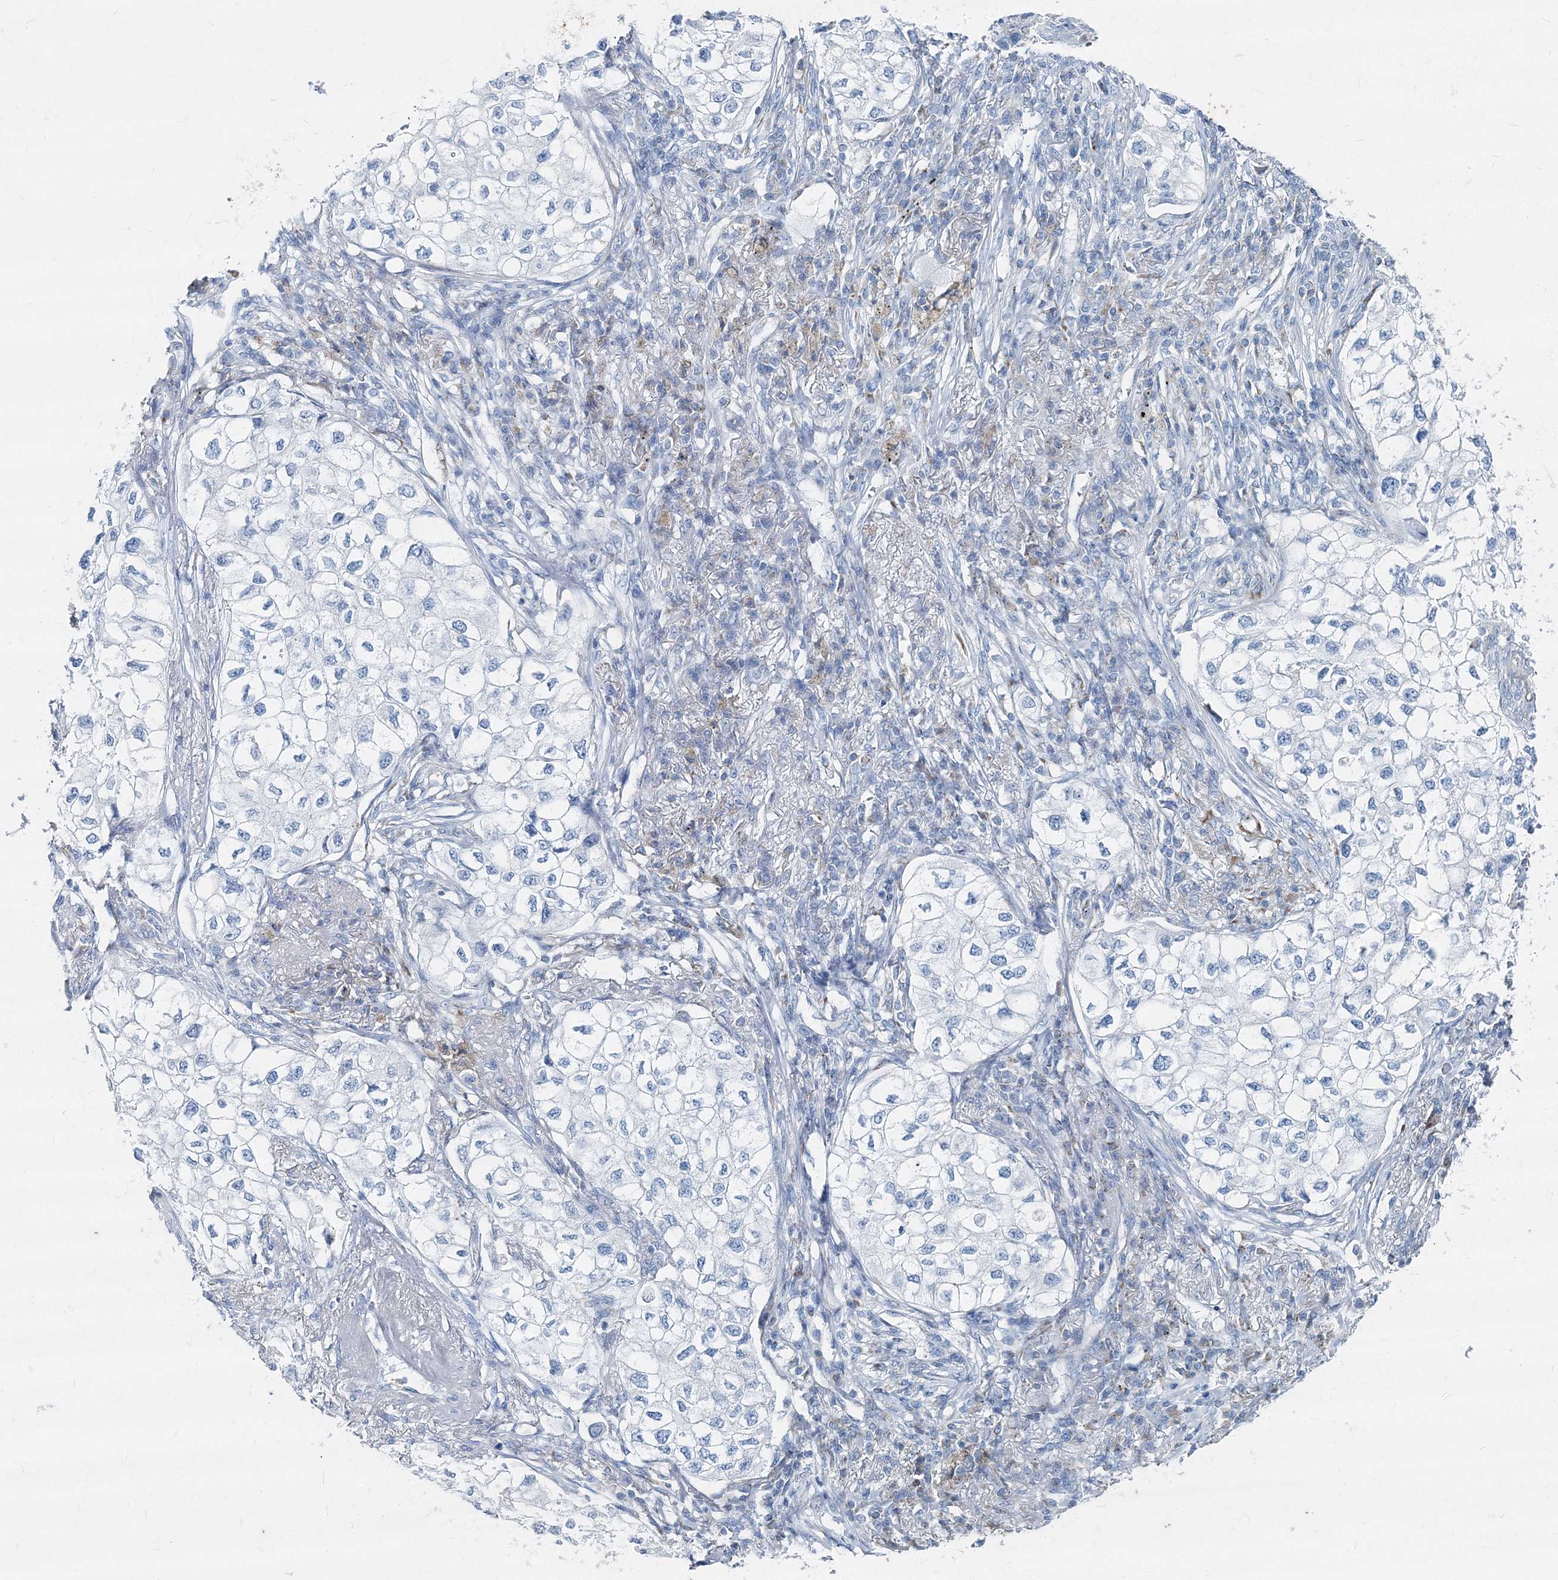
{"staining": {"intensity": "negative", "quantity": "none", "location": "none"}, "tissue": "lung cancer", "cell_type": "Tumor cells", "image_type": "cancer", "snomed": [{"axis": "morphology", "description": "Adenocarcinoma, NOS"}, {"axis": "topography", "description": "Lung"}], "caption": "Immunohistochemical staining of lung cancer (adenocarcinoma) displays no significant staining in tumor cells. Nuclei are stained in blue.", "gene": "GABARAPL2", "patient": {"sex": "male", "age": 63}}